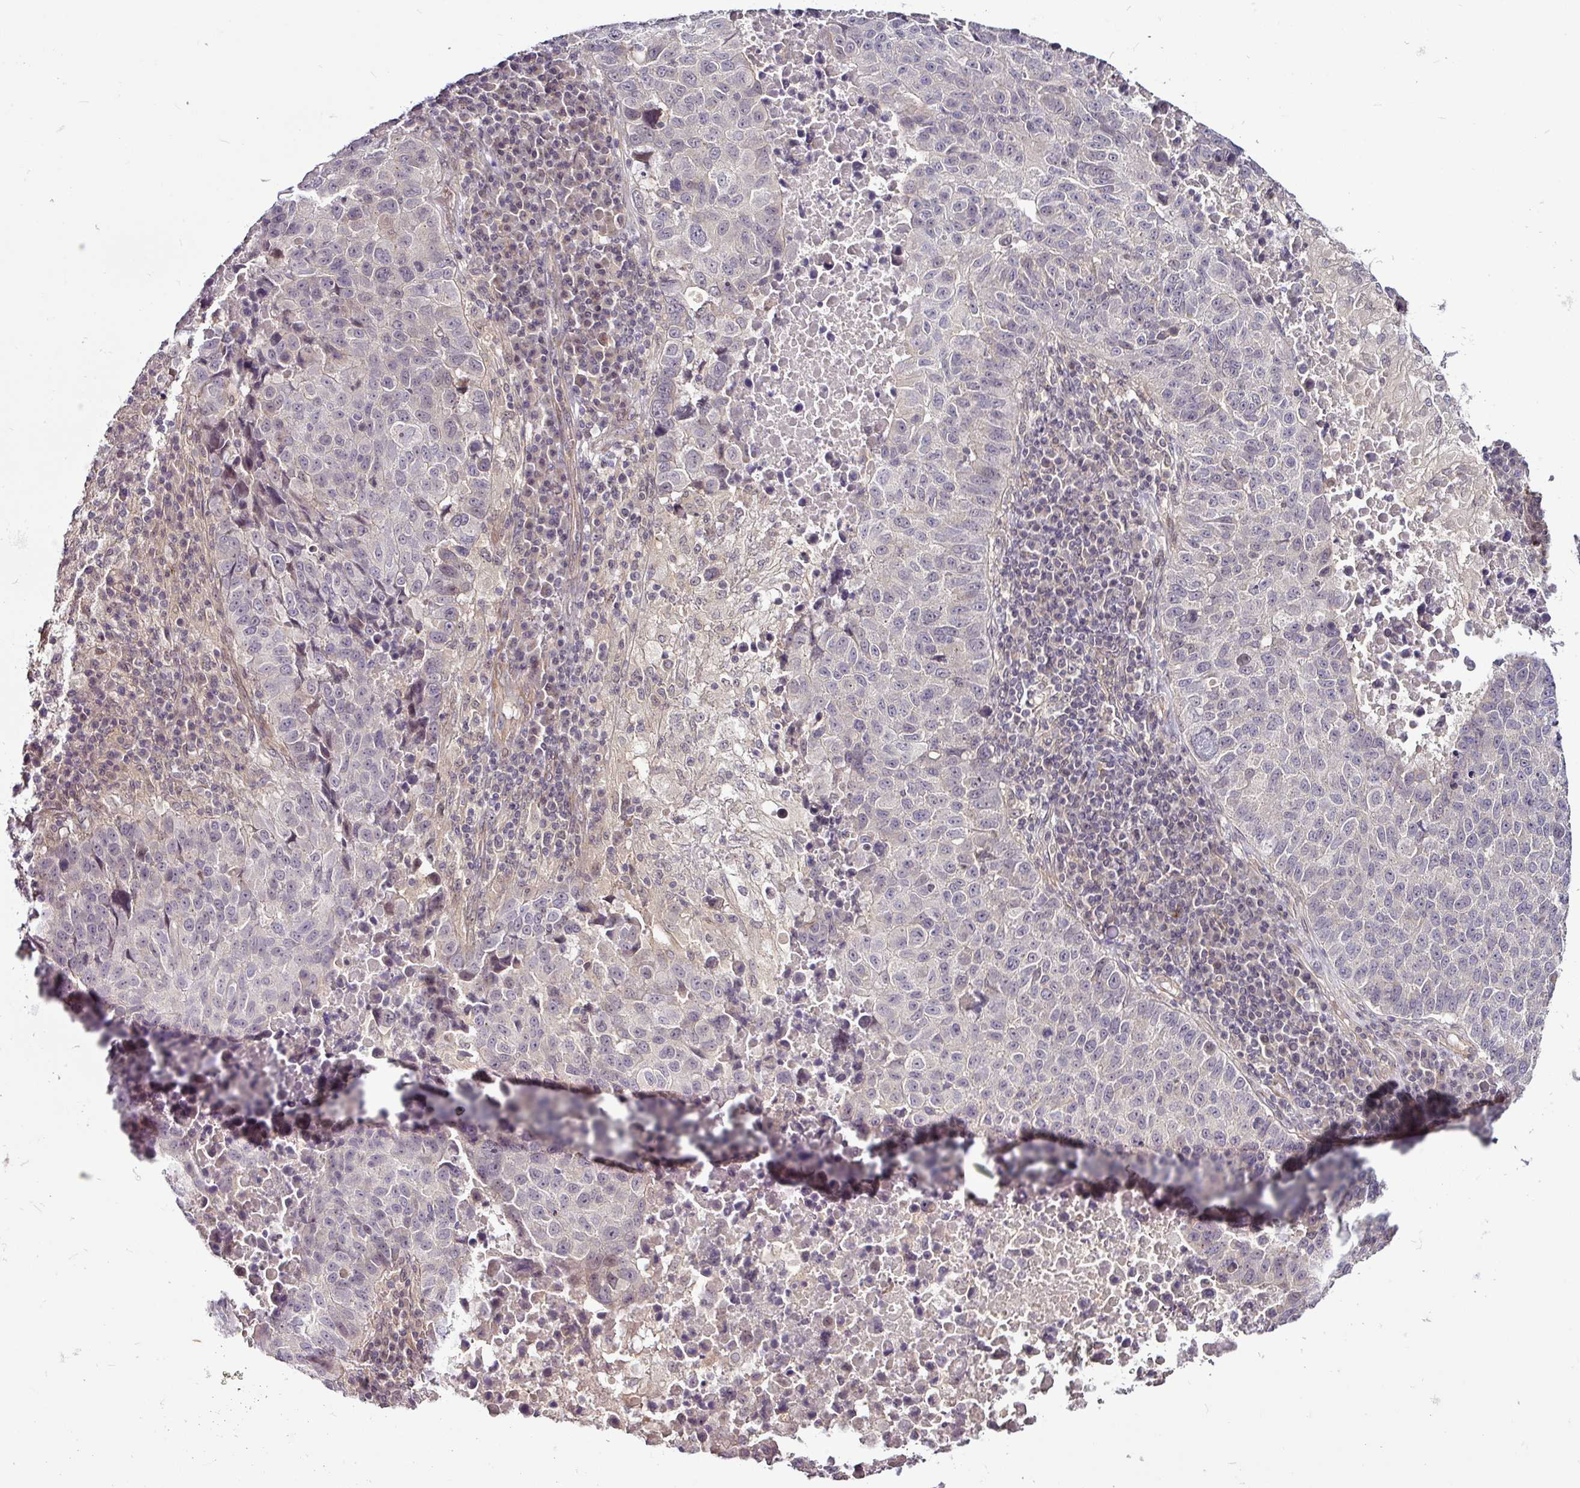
{"staining": {"intensity": "negative", "quantity": "none", "location": "none"}, "tissue": "lung cancer", "cell_type": "Tumor cells", "image_type": "cancer", "snomed": [{"axis": "morphology", "description": "Squamous cell carcinoma, NOS"}, {"axis": "topography", "description": "Lung"}], "caption": "The image displays no significant expression in tumor cells of lung squamous cell carcinoma.", "gene": "DCAF13", "patient": {"sex": "male", "age": 73}}